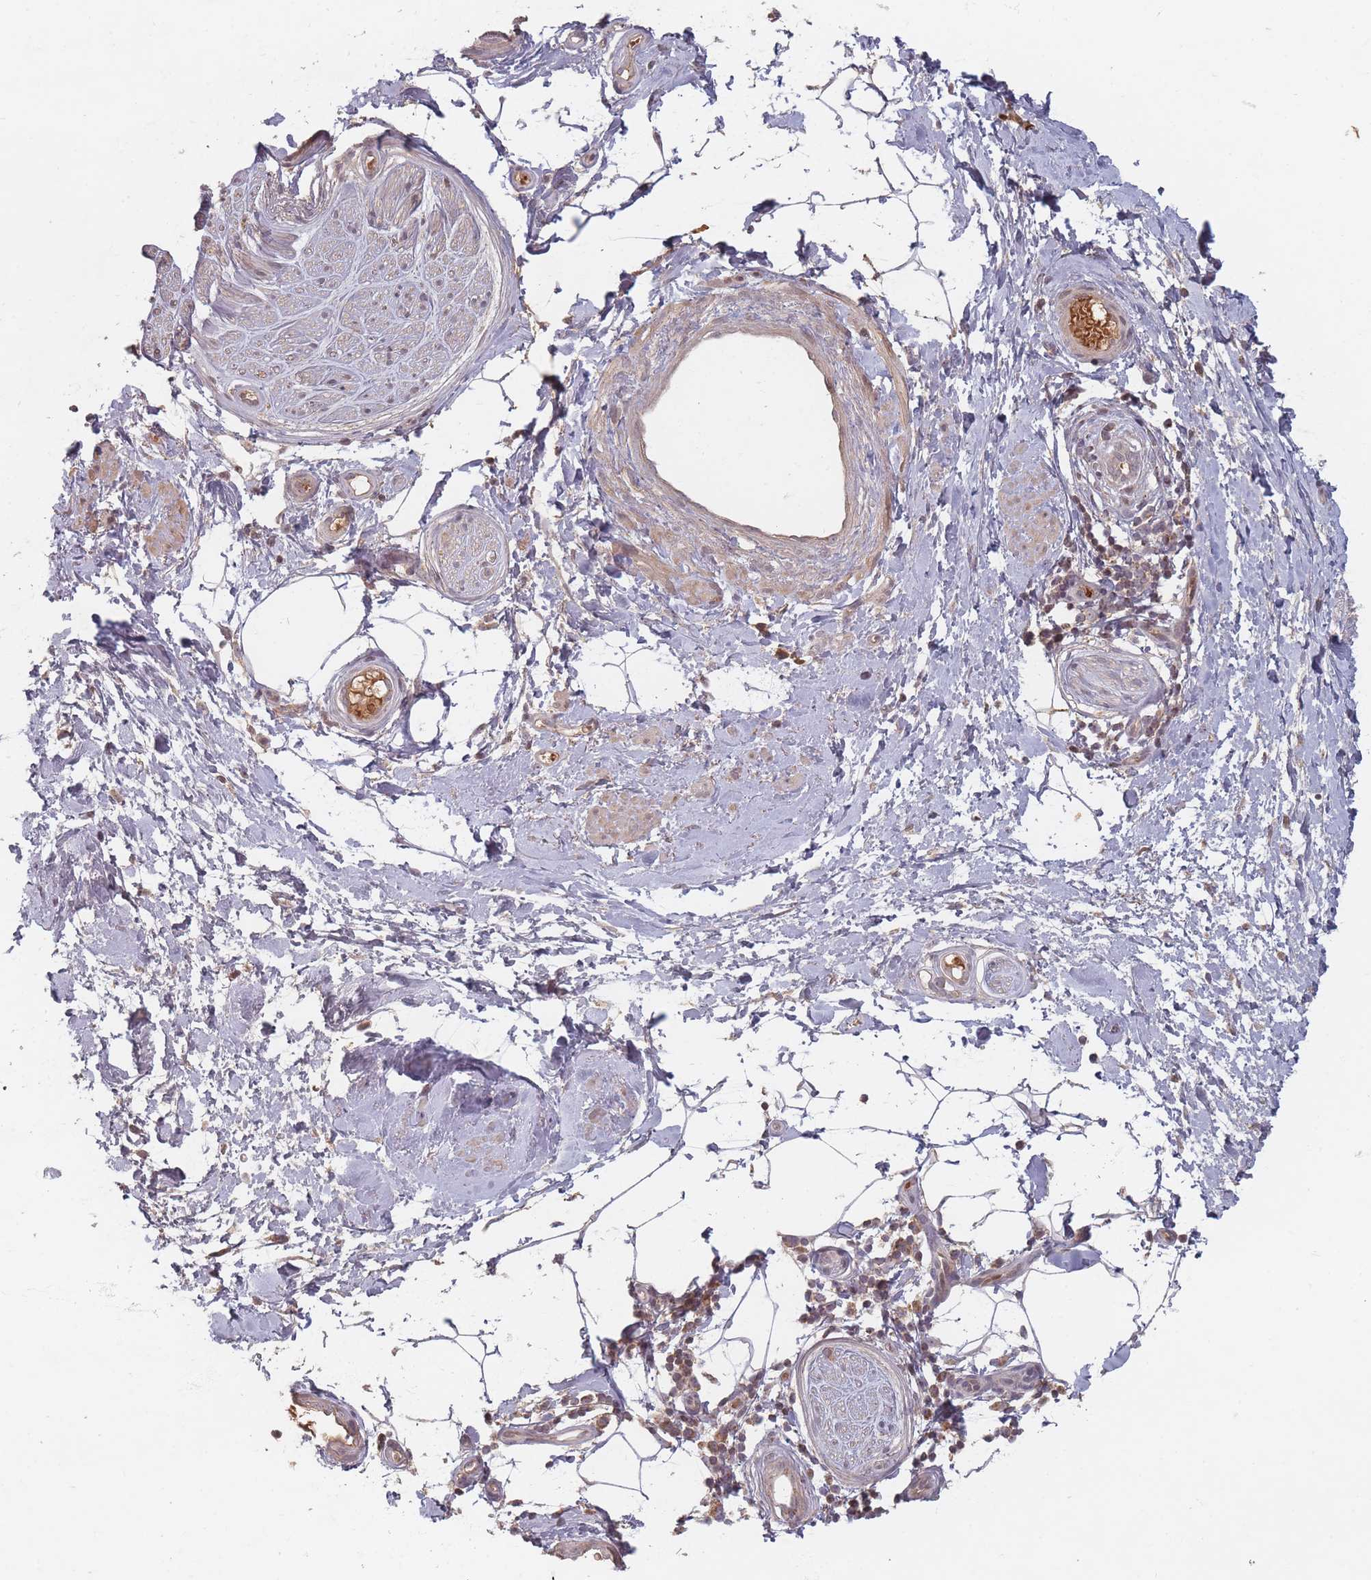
{"staining": {"intensity": "negative", "quantity": "none", "location": "none"}, "tissue": "adipose tissue", "cell_type": "Adipocytes", "image_type": "normal", "snomed": [{"axis": "morphology", "description": "Normal tissue, NOS"}, {"axis": "topography", "description": "Soft tissue"}, {"axis": "topography", "description": "Adipose tissue"}, {"axis": "topography", "description": "Vascular tissue"}, {"axis": "topography", "description": "Peripheral nerve tissue"}], "caption": "This is an immunohistochemistry (IHC) histopathology image of unremarkable human adipose tissue. There is no positivity in adipocytes.", "gene": "OR2M4", "patient": {"sex": "male", "age": 74}}